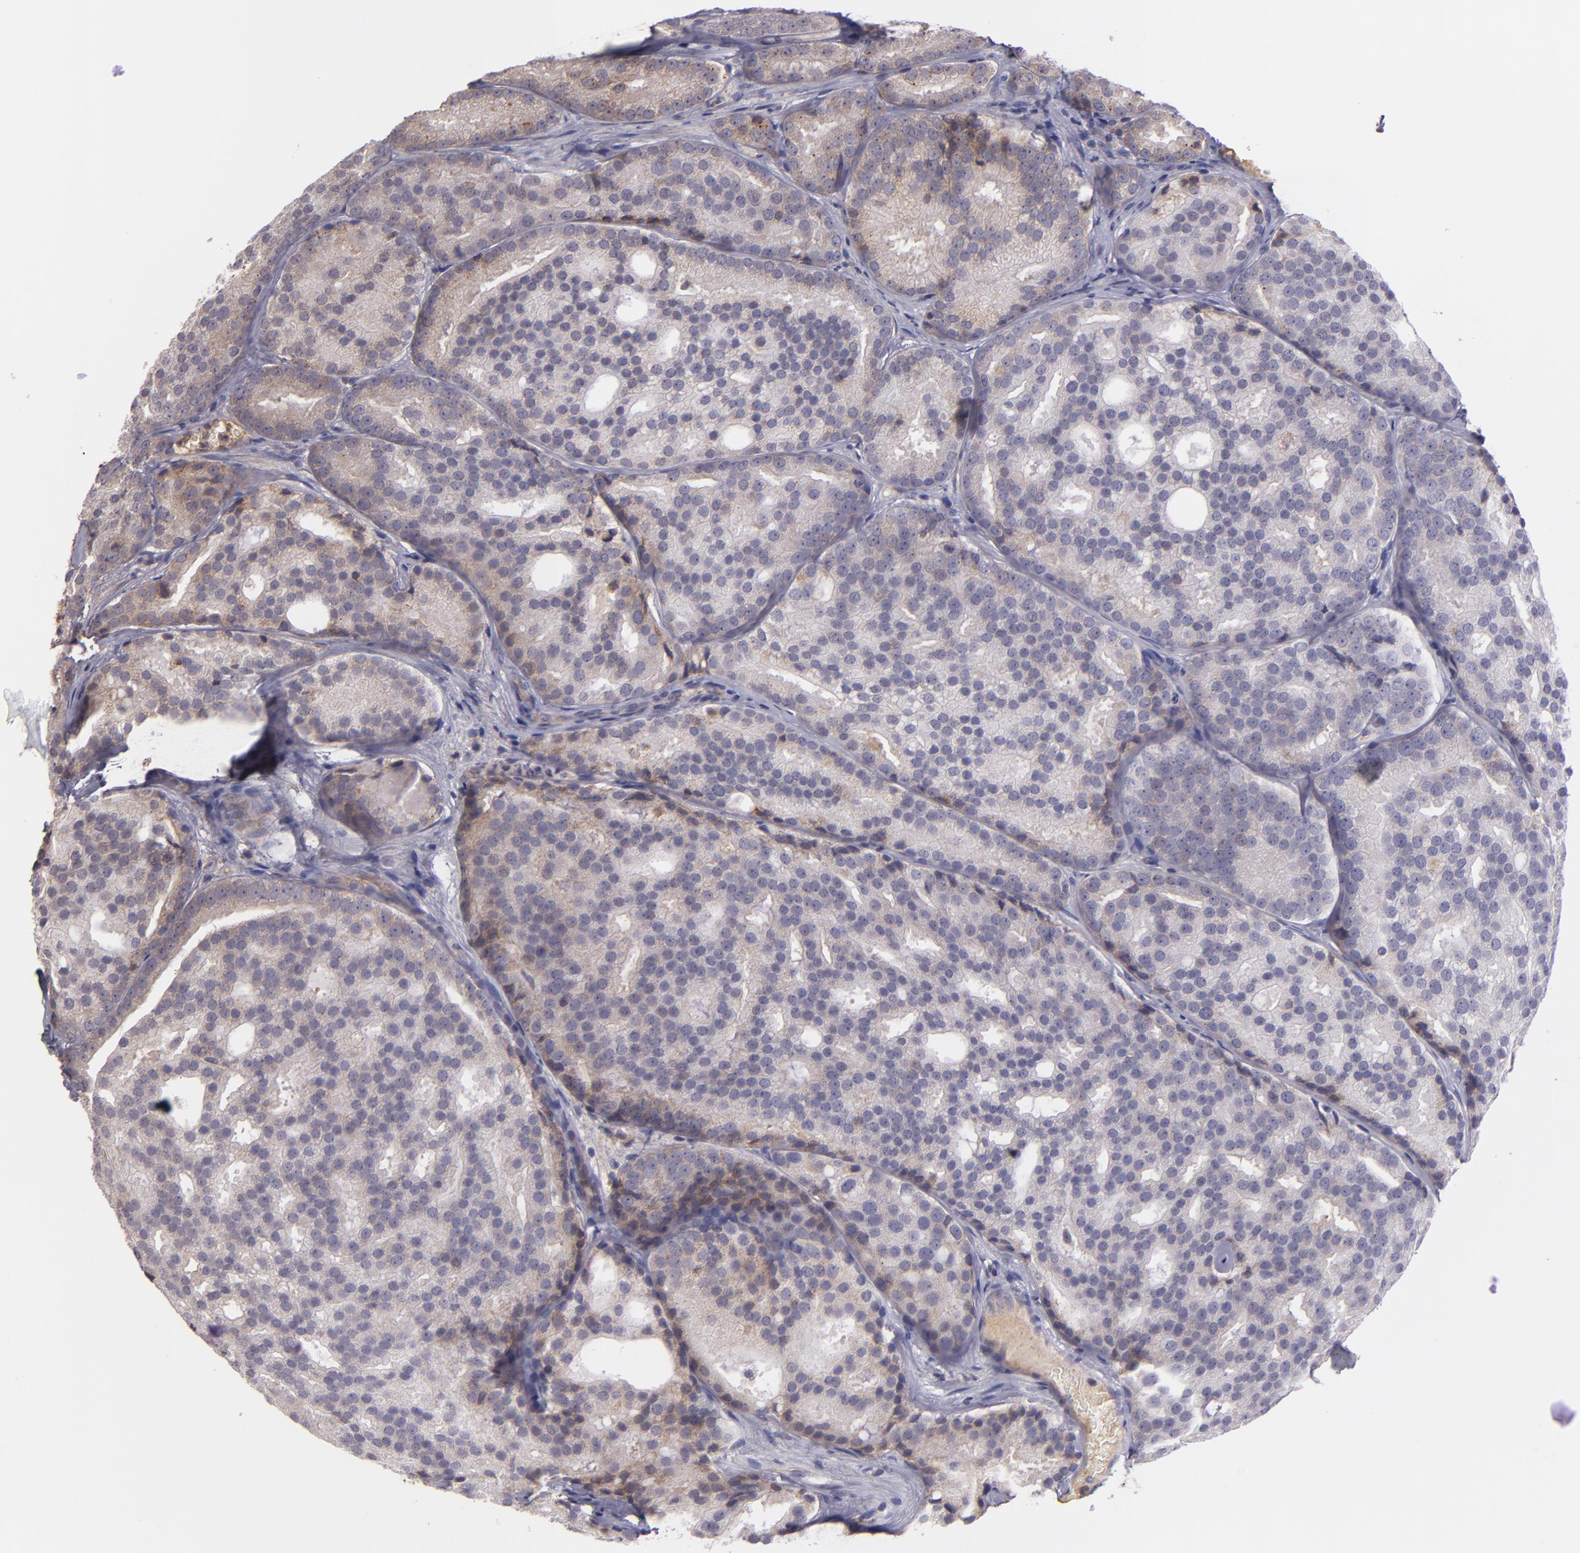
{"staining": {"intensity": "strong", "quantity": ">75%", "location": "cytoplasmic/membranous"}, "tissue": "prostate cancer", "cell_type": "Tumor cells", "image_type": "cancer", "snomed": [{"axis": "morphology", "description": "Adenocarcinoma, High grade"}, {"axis": "topography", "description": "Prostate"}], "caption": "A brown stain labels strong cytoplasmic/membranous positivity of a protein in prostate adenocarcinoma (high-grade) tumor cells.", "gene": "ECE1", "patient": {"sex": "male", "age": 64}}